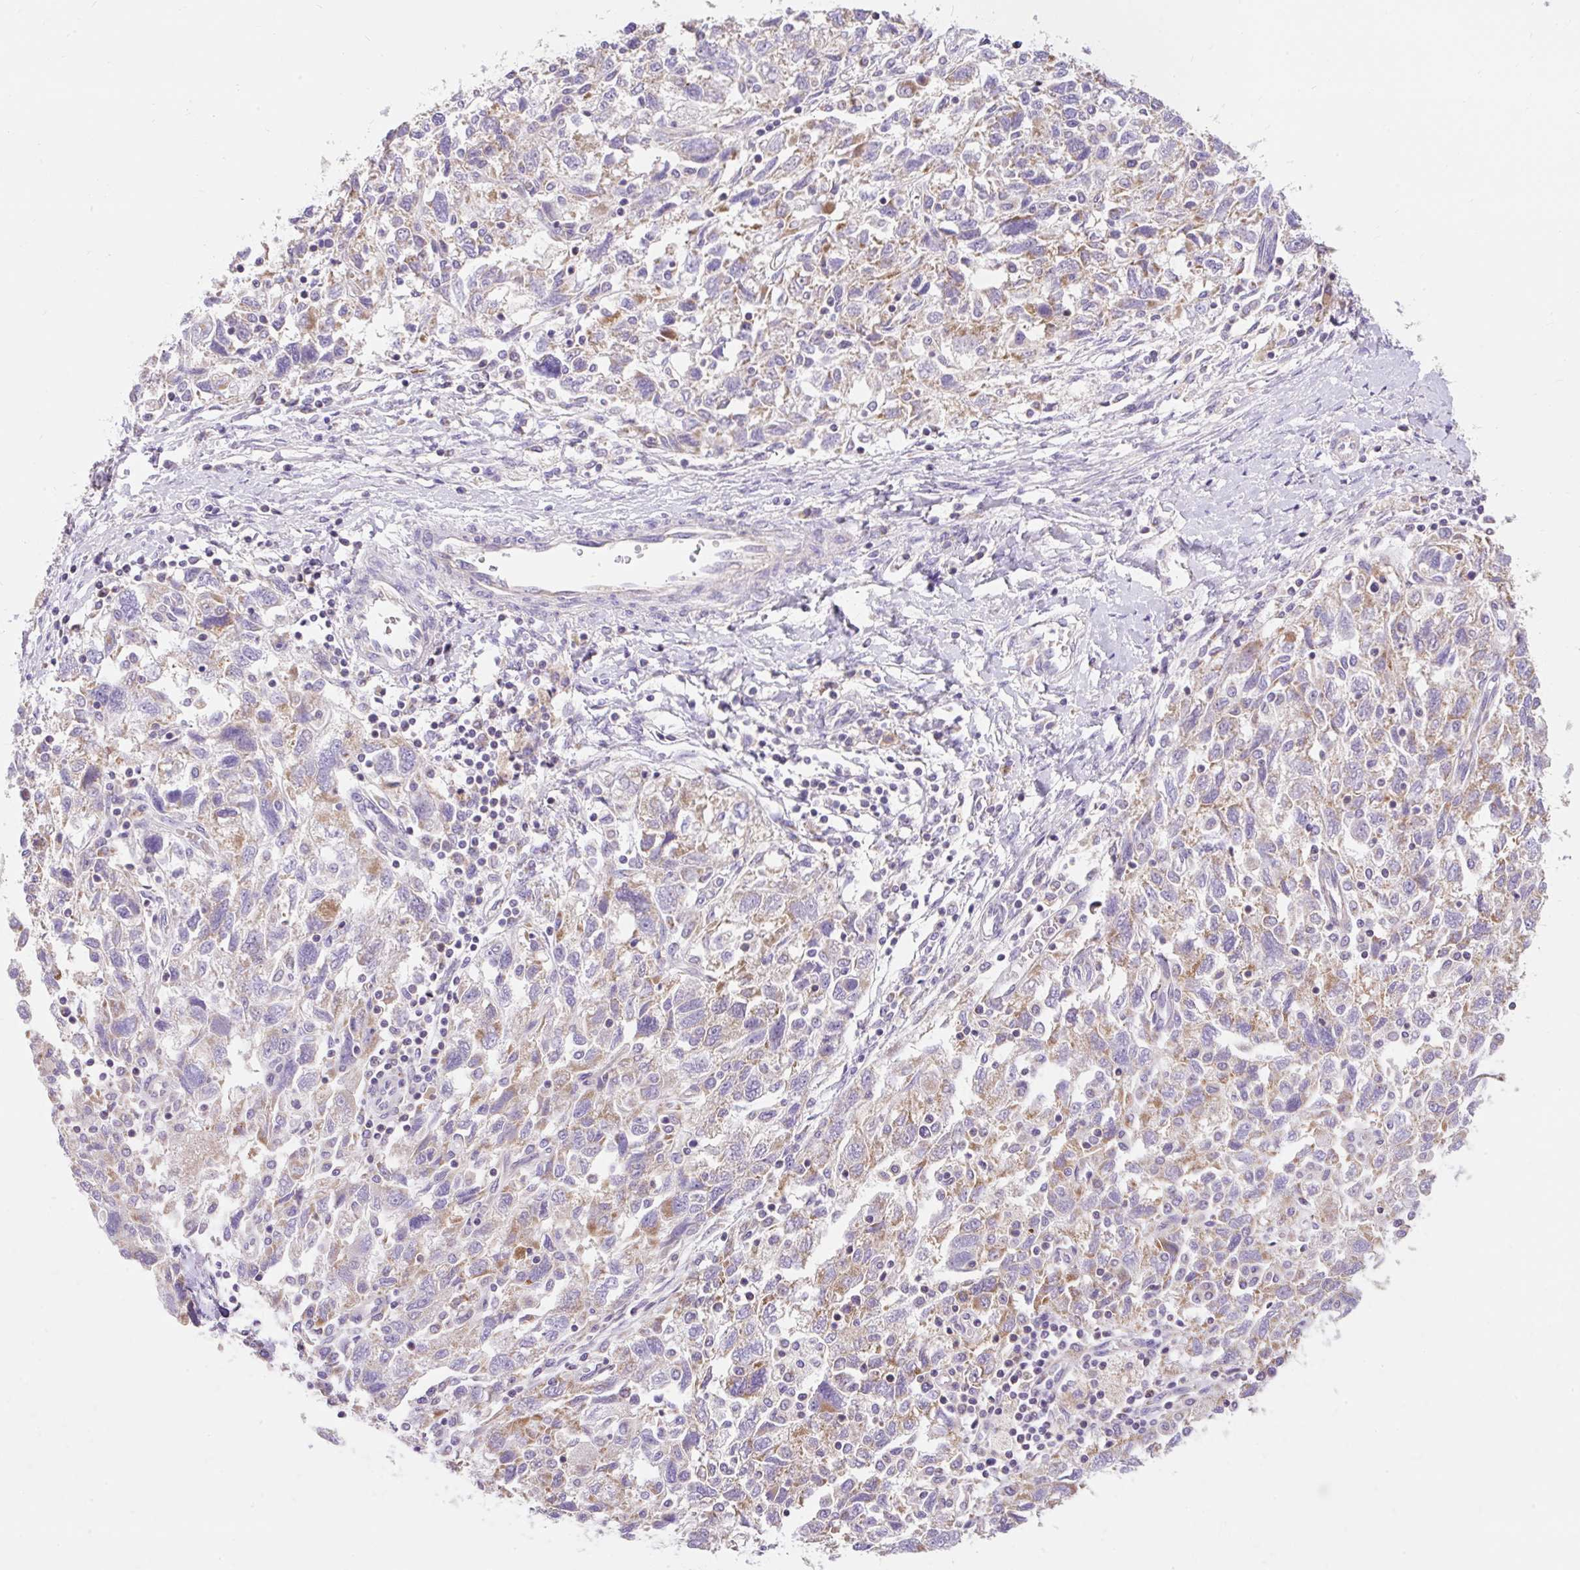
{"staining": {"intensity": "moderate", "quantity": "<25%", "location": "cytoplasmic/membranous"}, "tissue": "ovarian cancer", "cell_type": "Tumor cells", "image_type": "cancer", "snomed": [{"axis": "morphology", "description": "Carcinoma, NOS"}, {"axis": "morphology", "description": "Cystadenocarcinoma, serous, NOS"}, {"axis": "topography", "description": "Ovary"}], "caption": "Ovarian cancer stained with a brown dye displays moderate cytoplasmic/membranous positive staining in about <25% of tumor cells.", "gene": "PMAIP1", "patient": {"sex": "female", "age": 69}}